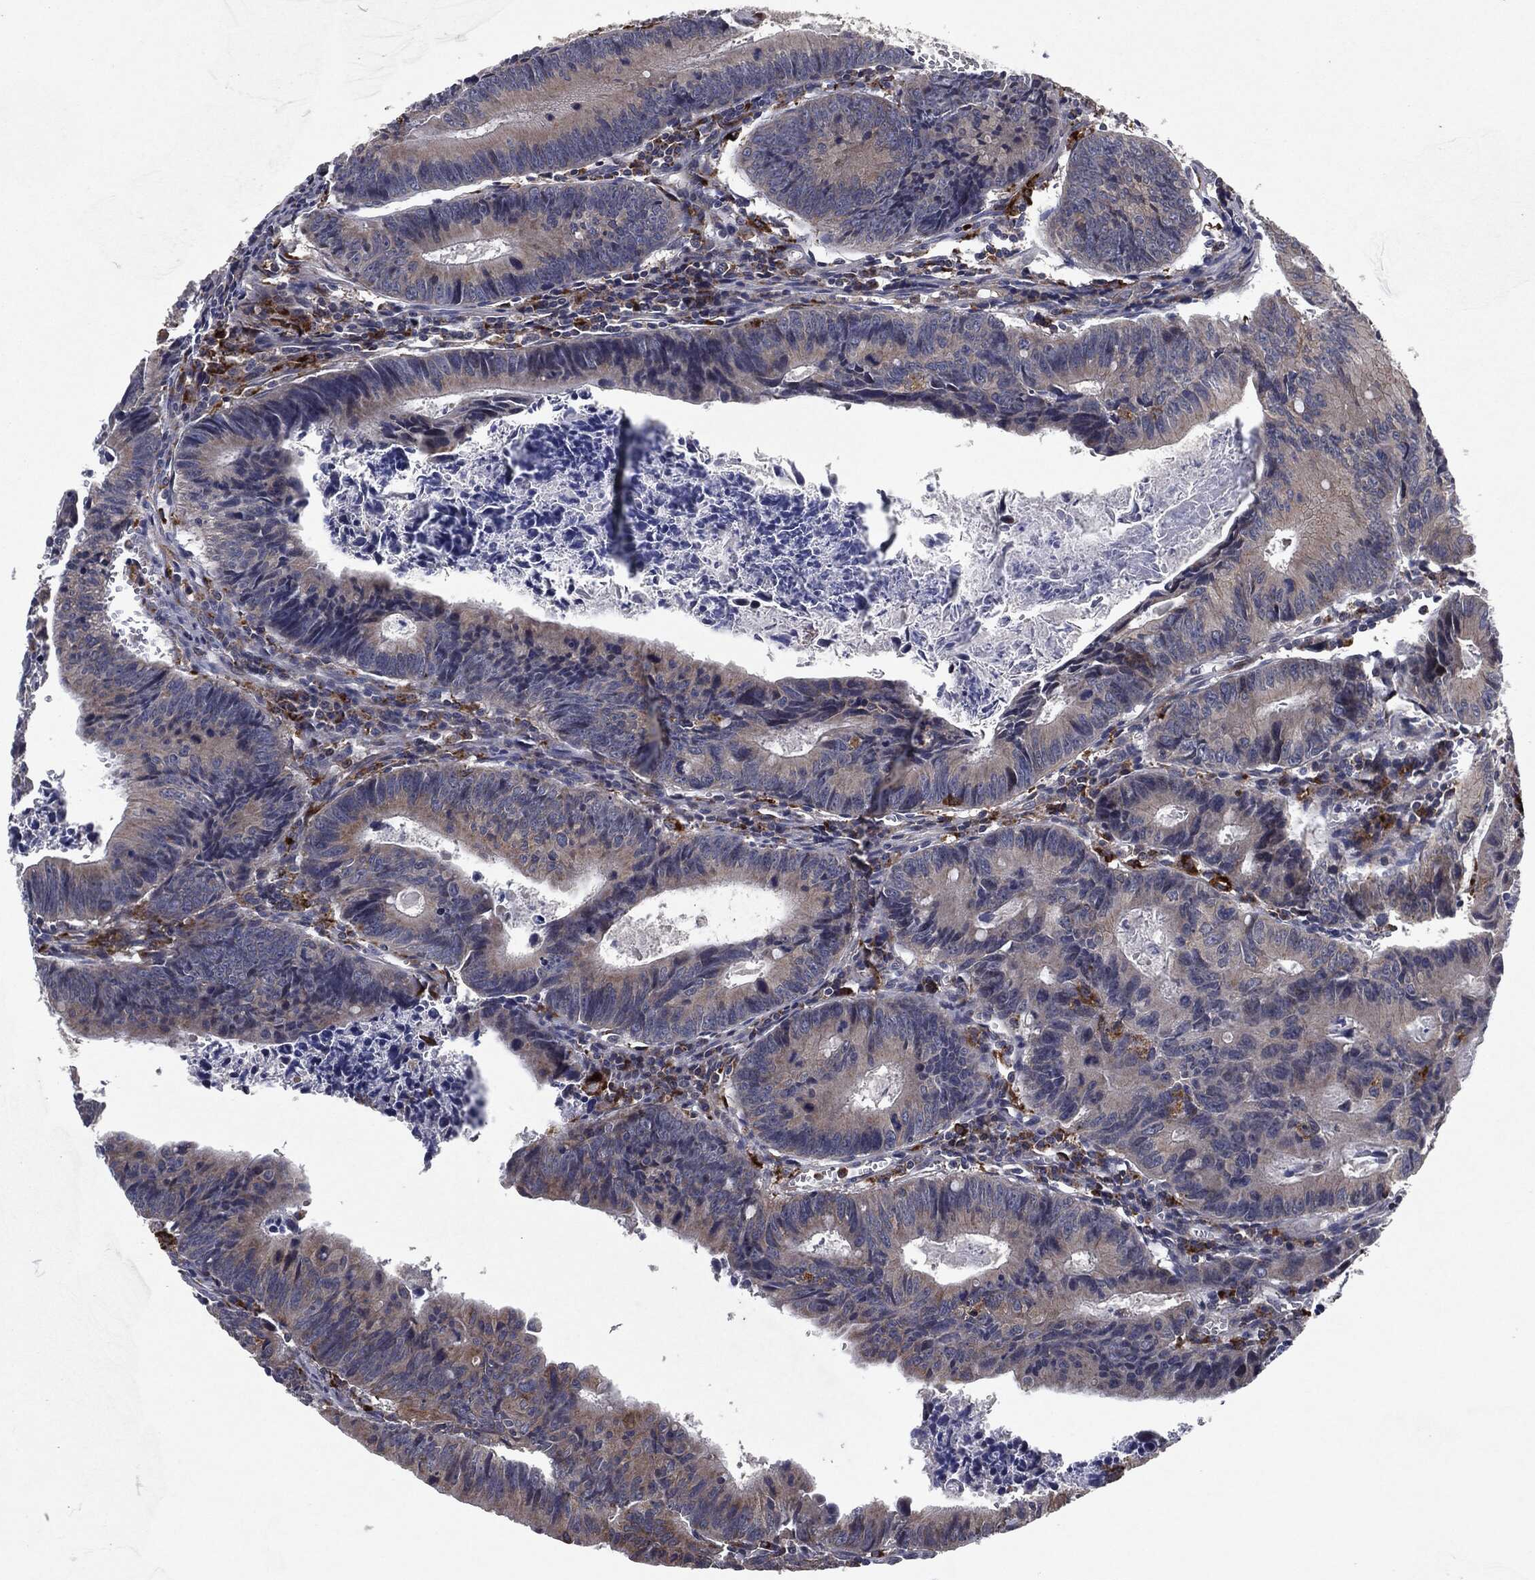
{"staining": {"intensity": "weak", "quantity": "<25%", "location": "cytoplasmic/membranous"}, "tissue": "colorectal cancer", "cell_type": "Tumor cells", "image_type": "cancer", "snomed": [{"axis": "morphology", "description": "Adenocarcinoma, NOS"}, {"axis": "topography", "description": "Colon"}], "caption": "This is a photomicrograph of immunohistochemistry (IHC) staining of adenocarcinoma (colorectal), which shows no expression in tumor cells.", "gene": "SLC31A2", "patient": {"sex": "female", "age": 87}}